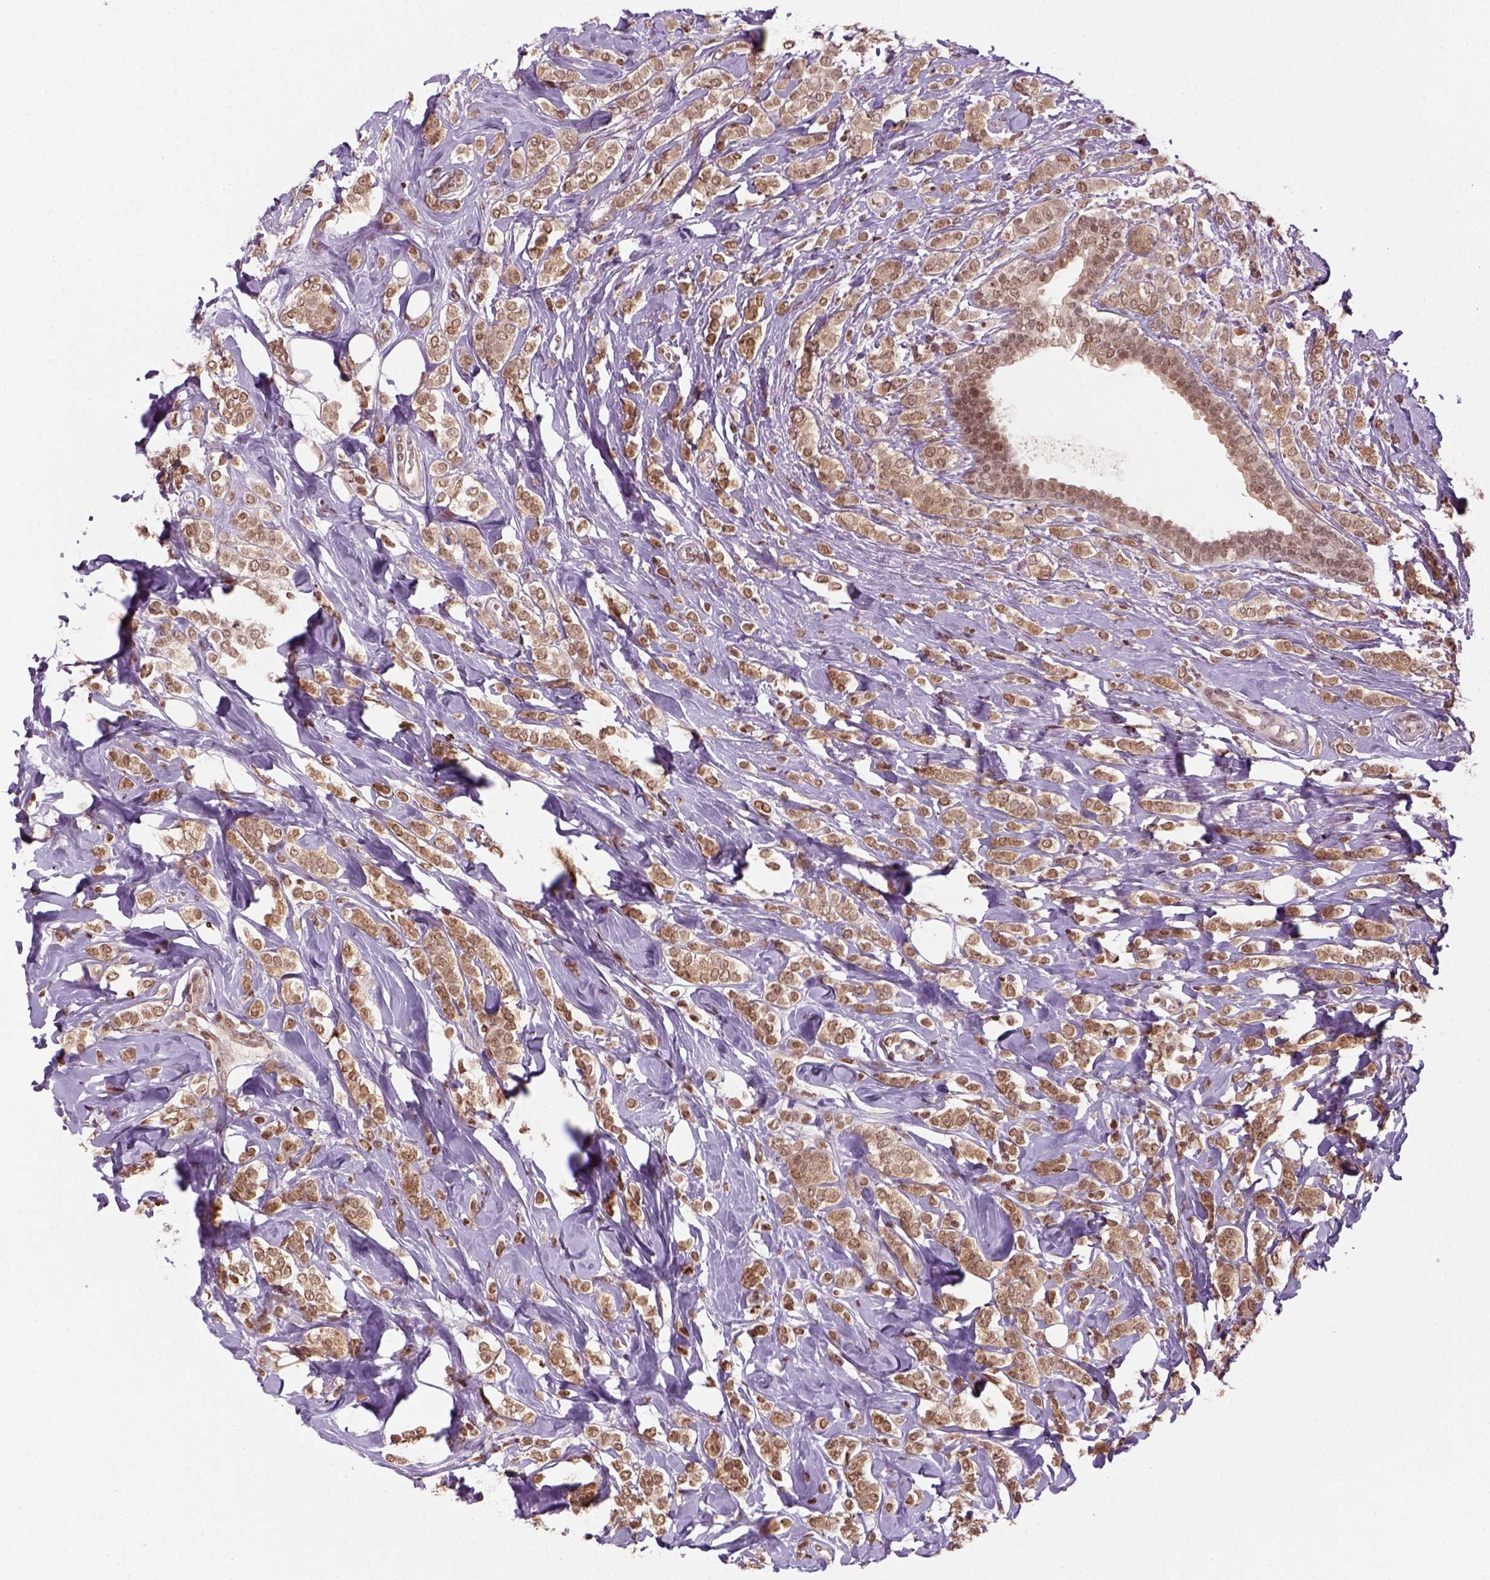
{"staining": {"intensity": "moderate", "quantity": ">75%", "location": "nuclear"}, "tissue": "breast cancer", "cell_type": "Tumor cells", "image_type": "cancer", "snomed": [{"axis": "morphology", "description": "Lobular carcinoma"}, {"axis": "topography", "description": "Breast"}], "caption": "Breast cancer stained for a protein exhibits moderate nuclear positivity in tumor cells.", "gene": "GOT1", "patient": {"sex": "female", "age": 49}}